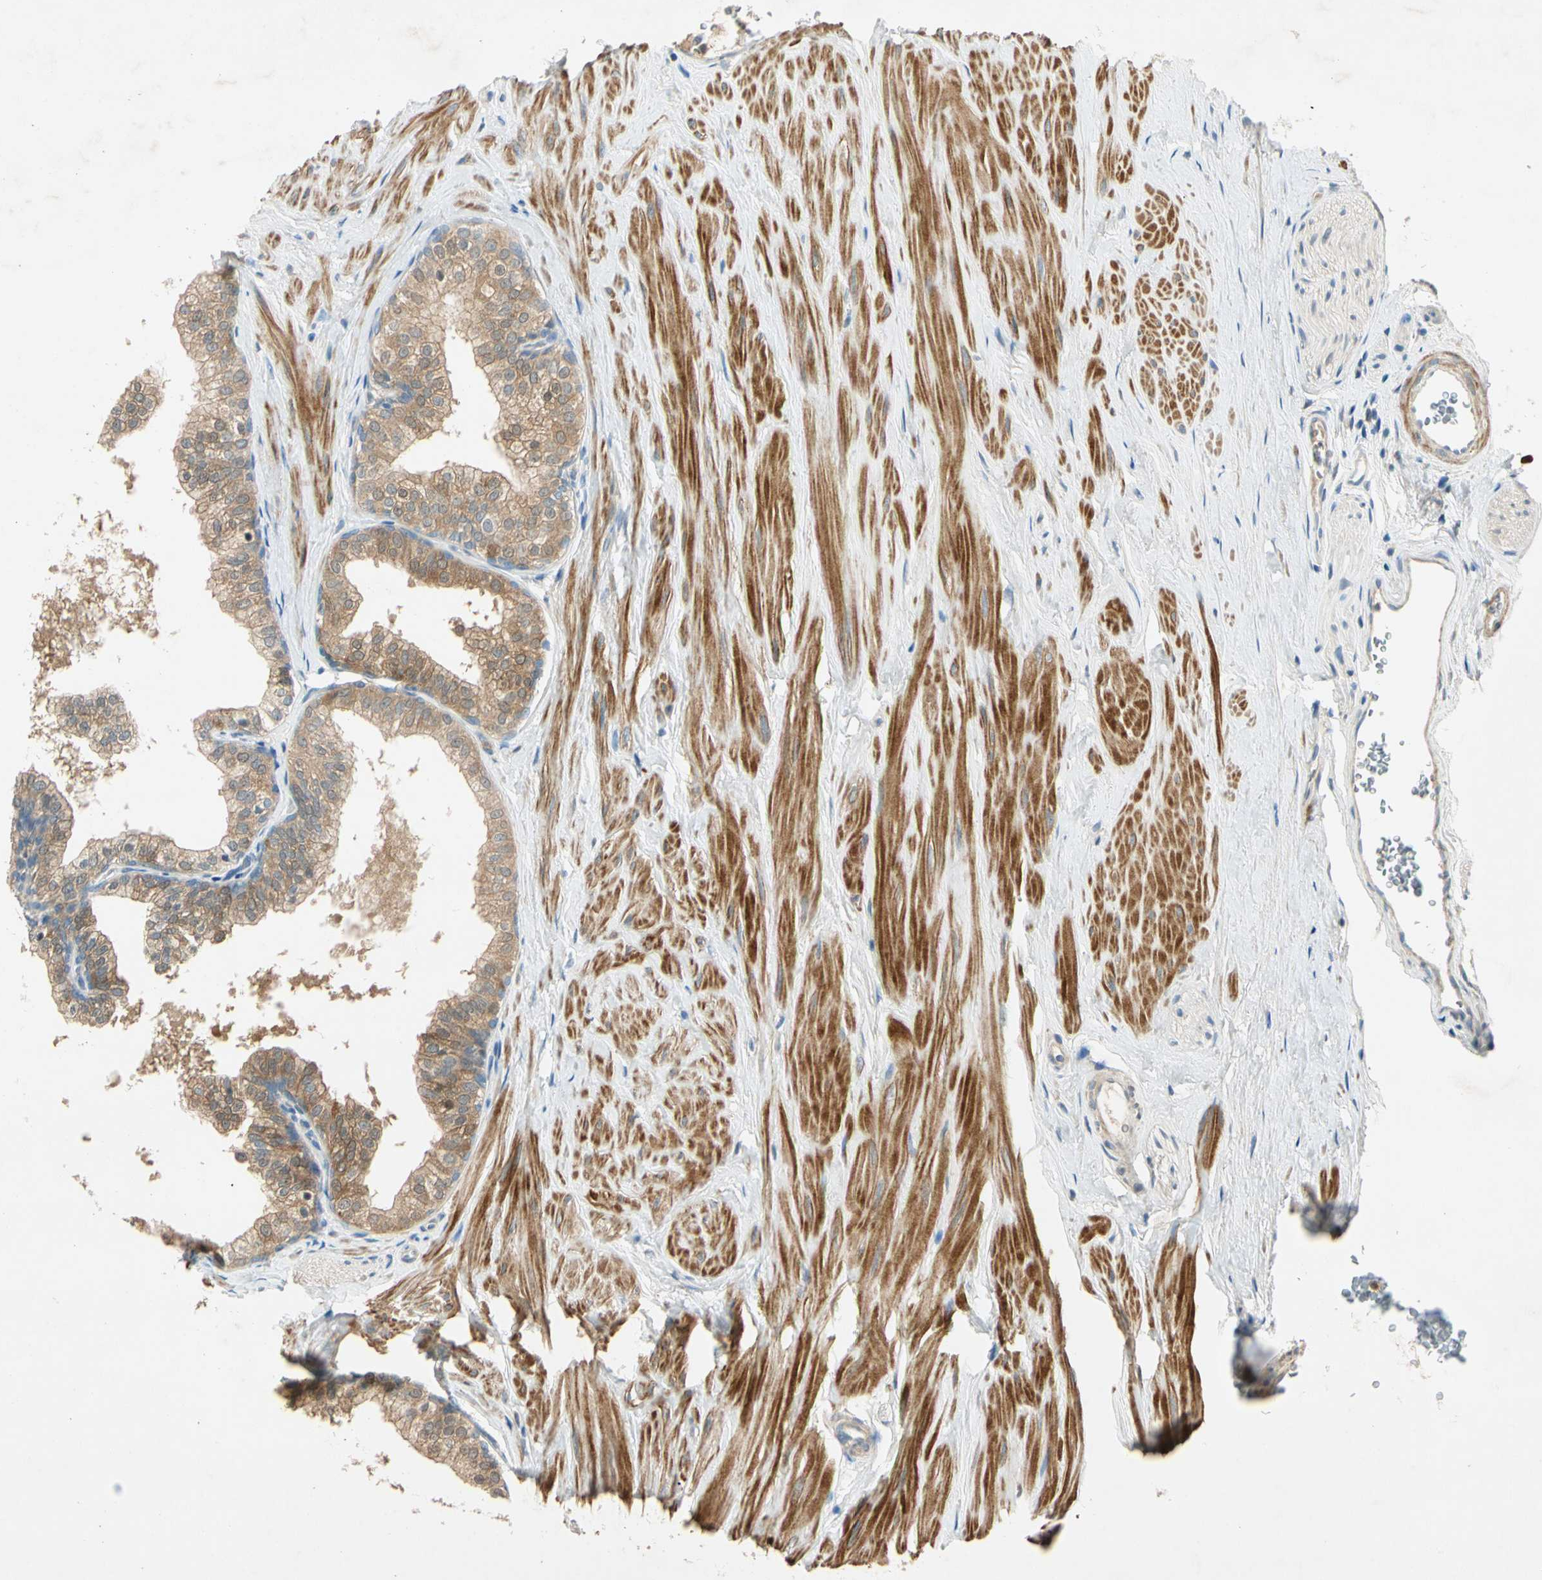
{"staining": {"intensity": "moderate", "quantity": "25%-75%", "location": "cytoplasmic/membranous"}, "tissue": "prostate", "cell_type": "Glandular cells", "image_type": "normal", "snomed": [{"axis": "morphology", "description": "Normal tissue, NOS"}, {"axis": "topography", "description": "Prostate"}], "caption": "A brown stain shows moderate cytoplasmic/membranous staining of a protein in glandular cells of benign human prostate. The staining is performed using DAB (3,3'-diaminobenzidine) brown chromogen to label protein expression. The nuclei are counter-stained blue using hematoxylin.", "gene": "WIPI1", "patient": {"sex": "male", "age": 60}}